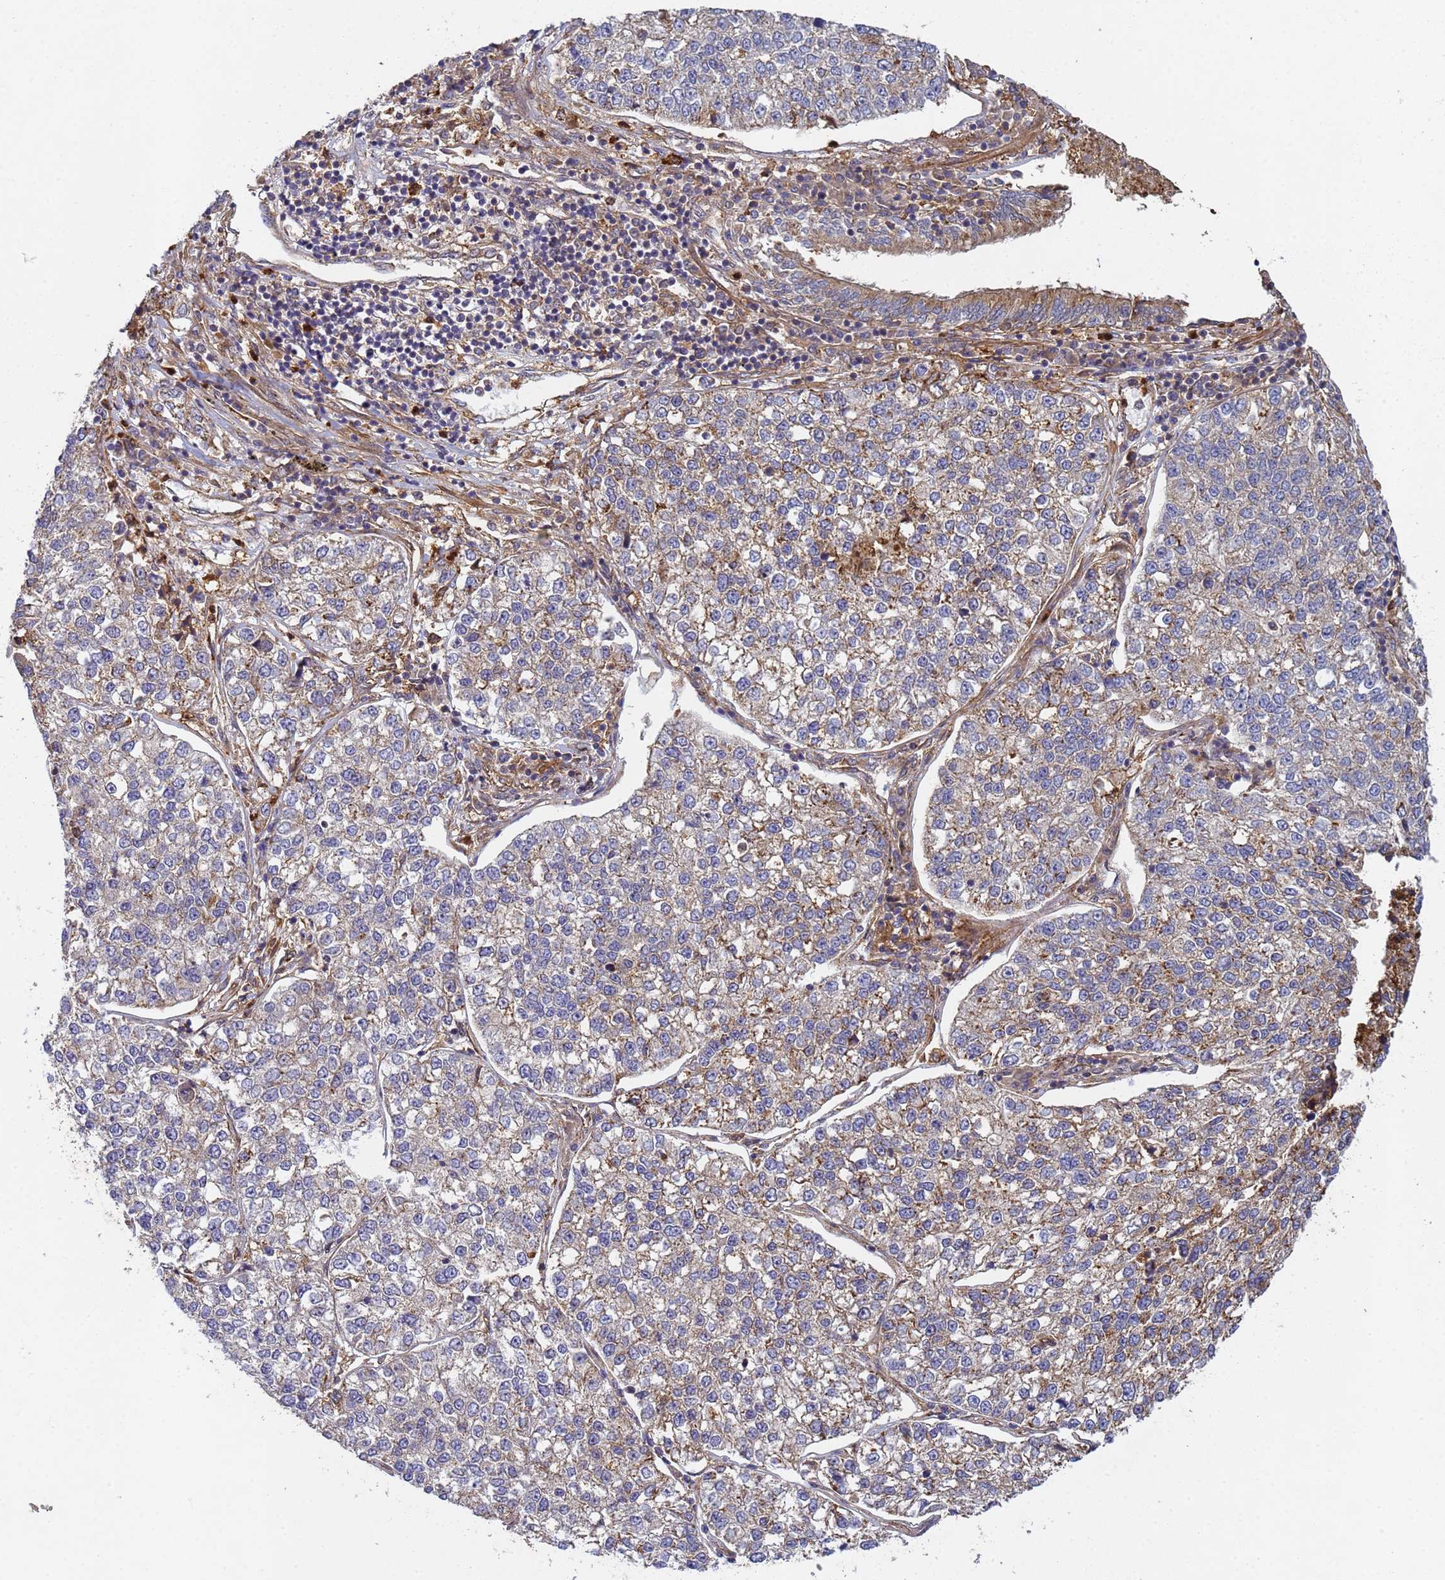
{"staining": {"intensity": "weak", "quantity": "25%-75%", "location": "cytoplasmic/membranous"}, "tissue": "lung cancer", "cell_type": "Tumor cells", "image_type": "cancer", "snomed": [{"axis": "morphology", "description": "Adenocarcinoma, NOS"}, {"axis": "topography", "description": "Lung"}], "caption": "Lung cancer was stained to show a protein in brown. There is low levels of weak cytoplasmic/membranous positivity in about 25%-75% of tumor cells.", "gene": "C8orf34", "patient": {"sex": "male", "age": 49}}